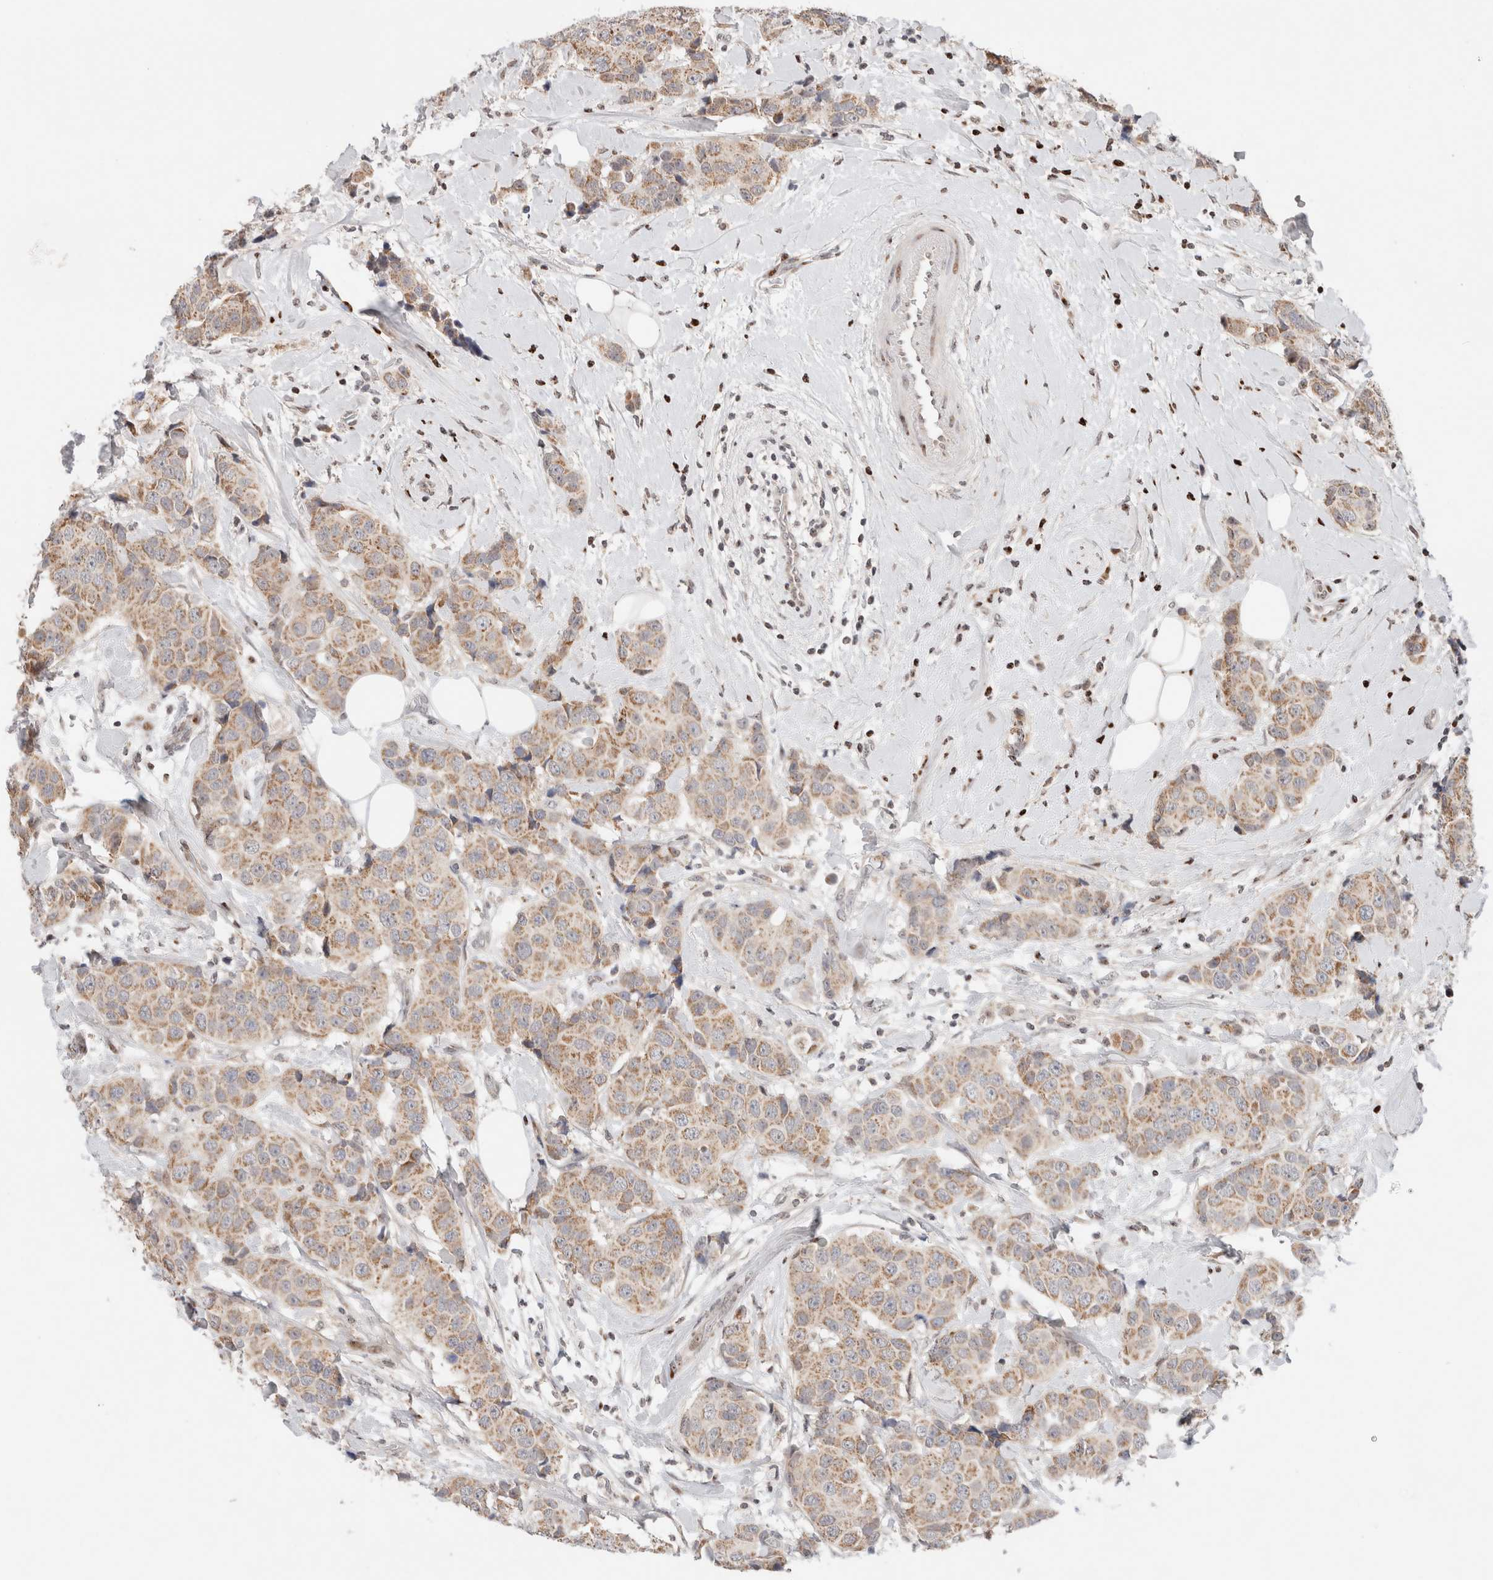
{"staining": {"intensity": "moderate", "quantity": ">75%", "location": "cytoplasmic/membranous"}, "tissue": "breast cancer", "cell_type": "Tumor cells", "image_type": "cancer", "snomed": [{"axis": "morphology", "description": "Normal tissue, NOS"}, {"axis": "morphology", "description": "Duct carcinoma"}, {"axis": "topography", "description": "Breast"}], "caption": "This is an image of IHC staining of breast infiltrating ductal carcinoma, which shows moderate positivity in the cytoplasmic/membranous of tumor cells.", "gene": "ERI3", "patient": {"sex": "female", "age": 39}}